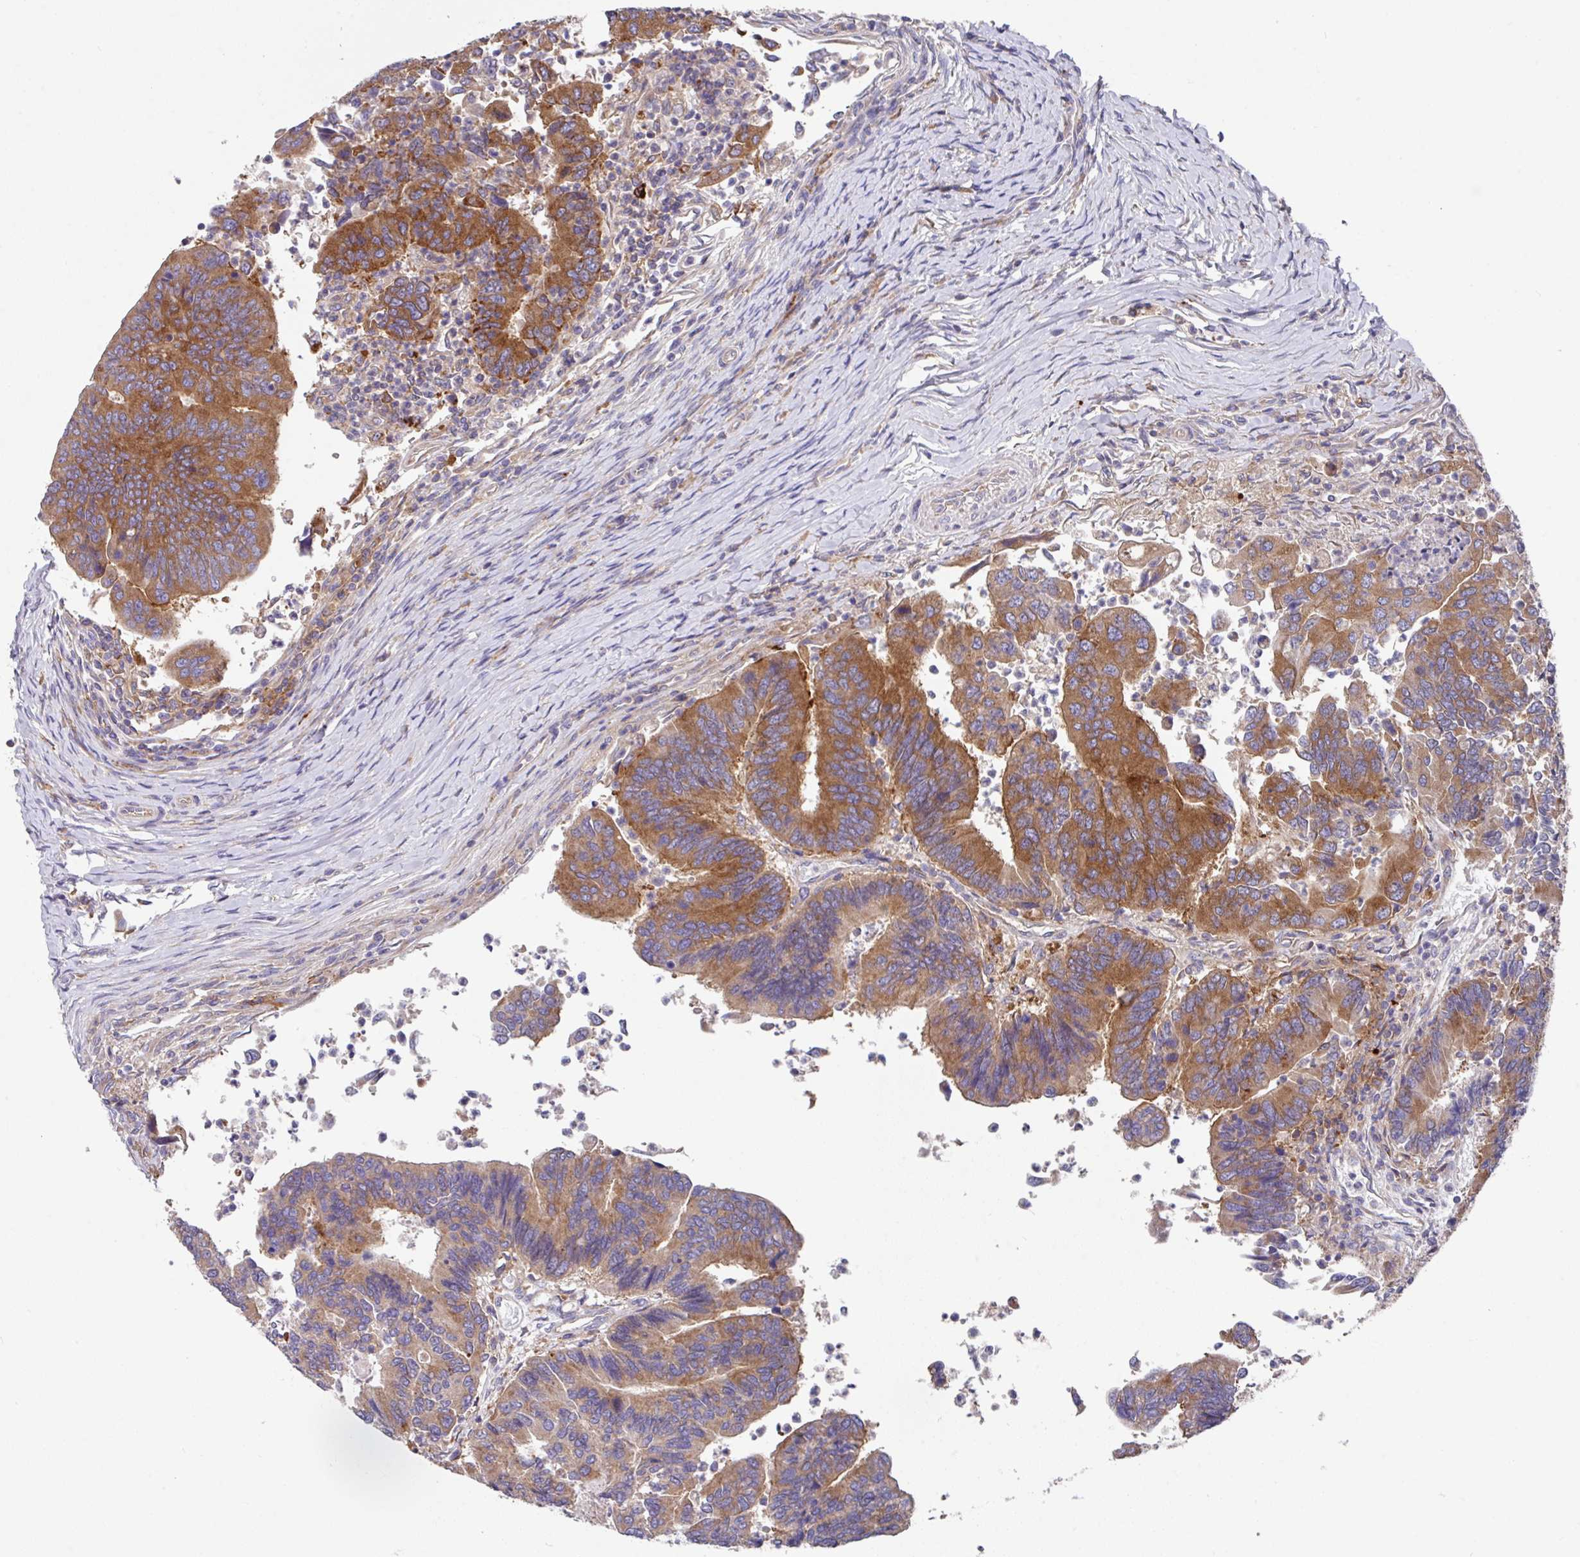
{"staining": {"intensity": "strong", "quantity": ">75%", "location": "cytoplasmic/membranous"}, "tissue": "colorectal cancer", "cell_type": "Tumor cells", "image_type": "cancer", "snomed": [{"axis": "morphology", "description": "Adenocarcinoma, NOS"}, {"axis": "topography", "description": "Colon"}], "caption": "Colorectal adenocarcinoma stained for a protein (brown) reveals strong cytoplasmic/membranous positive positivity in about >75% of tumor cells.", "gene": "EIF4B", "patient": {"sex": "female", "age": 67}}